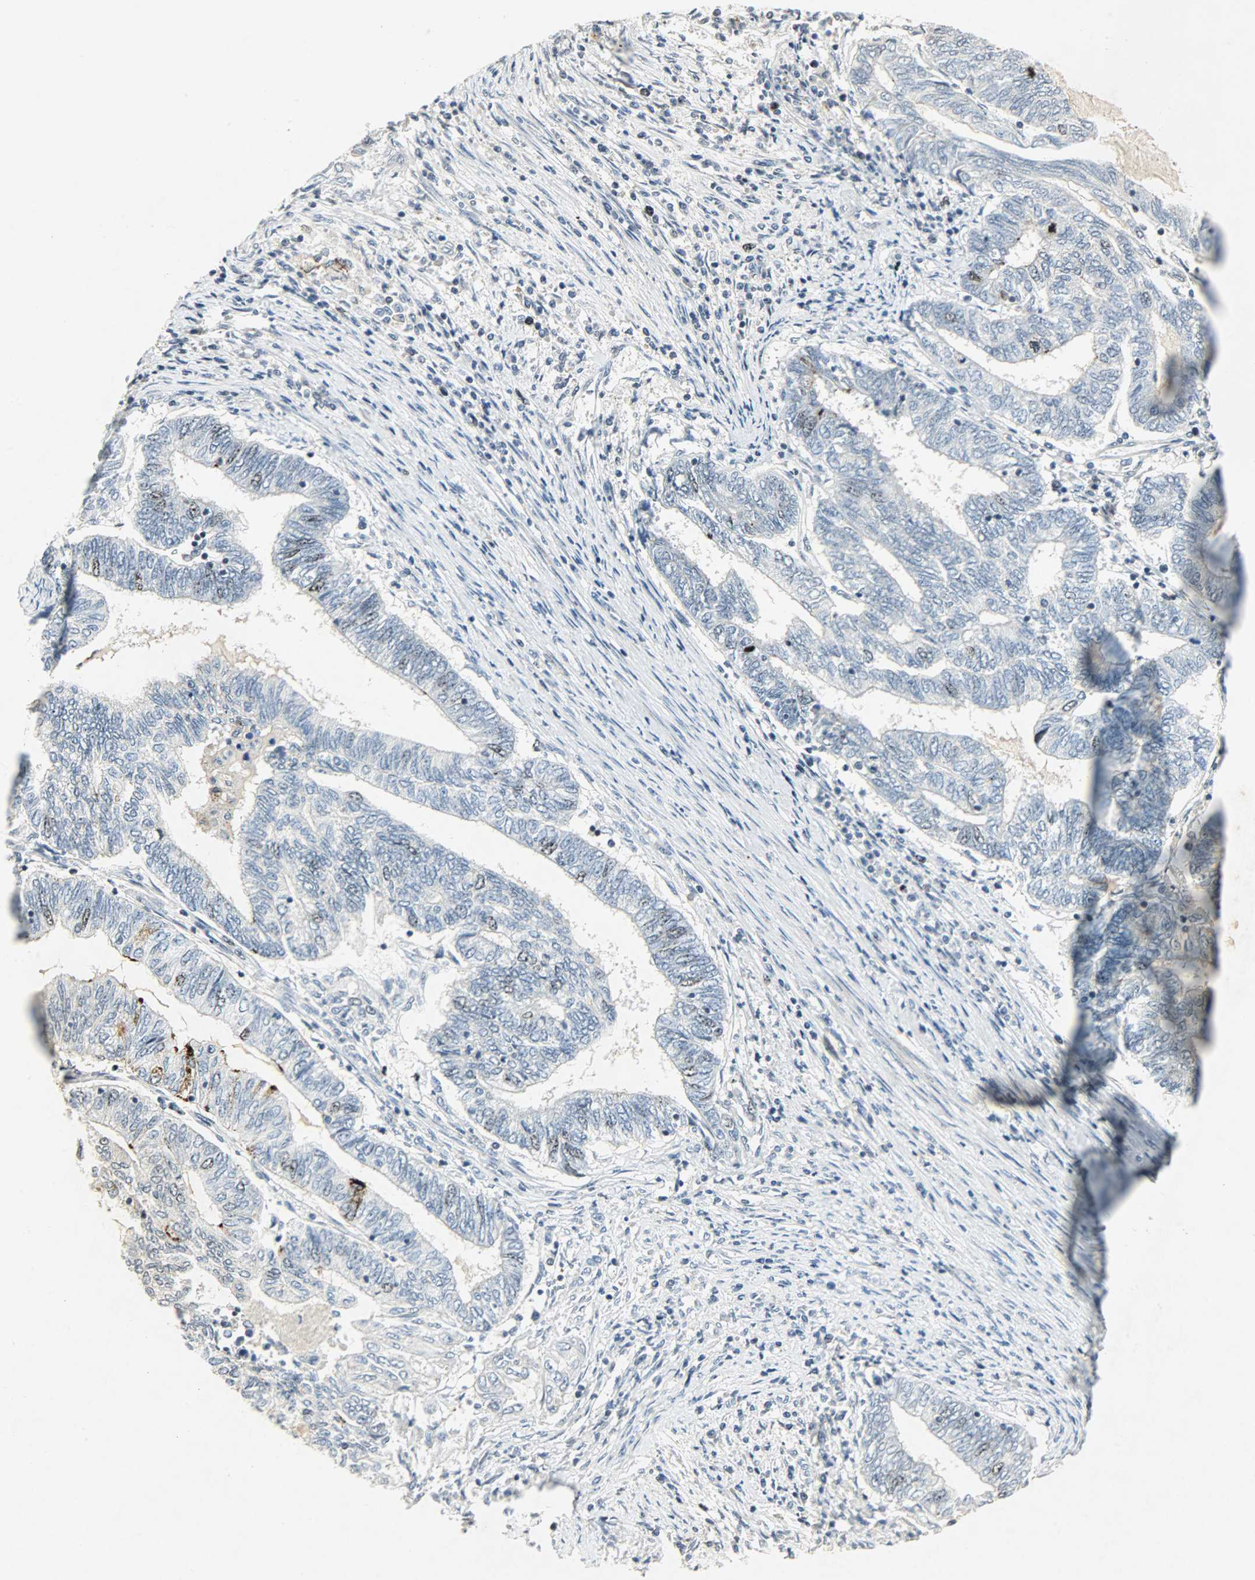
{"staining": {"intensity": "moderate", "quantity": "<25%", "location": "nuclear"}, "tissue": "endometrial cancer", "cell_type": "Tumor cells", "image_type": "cancer", "snomed": [{"axis": "morphology", "description": "Adenocarcinoma, NOS"}, {"axis": "topography", "description": "Uterus"}, {"axis": "topography", "description": "Endometrium"}], "caption": "About <25% of tumor cells in endometrial cancer demonstrate moderate nuclear protein expression as visualized by brown immunohistochemical staining.", "gene": "AURKB", "patient": {"sex": "female", "age": 70}}